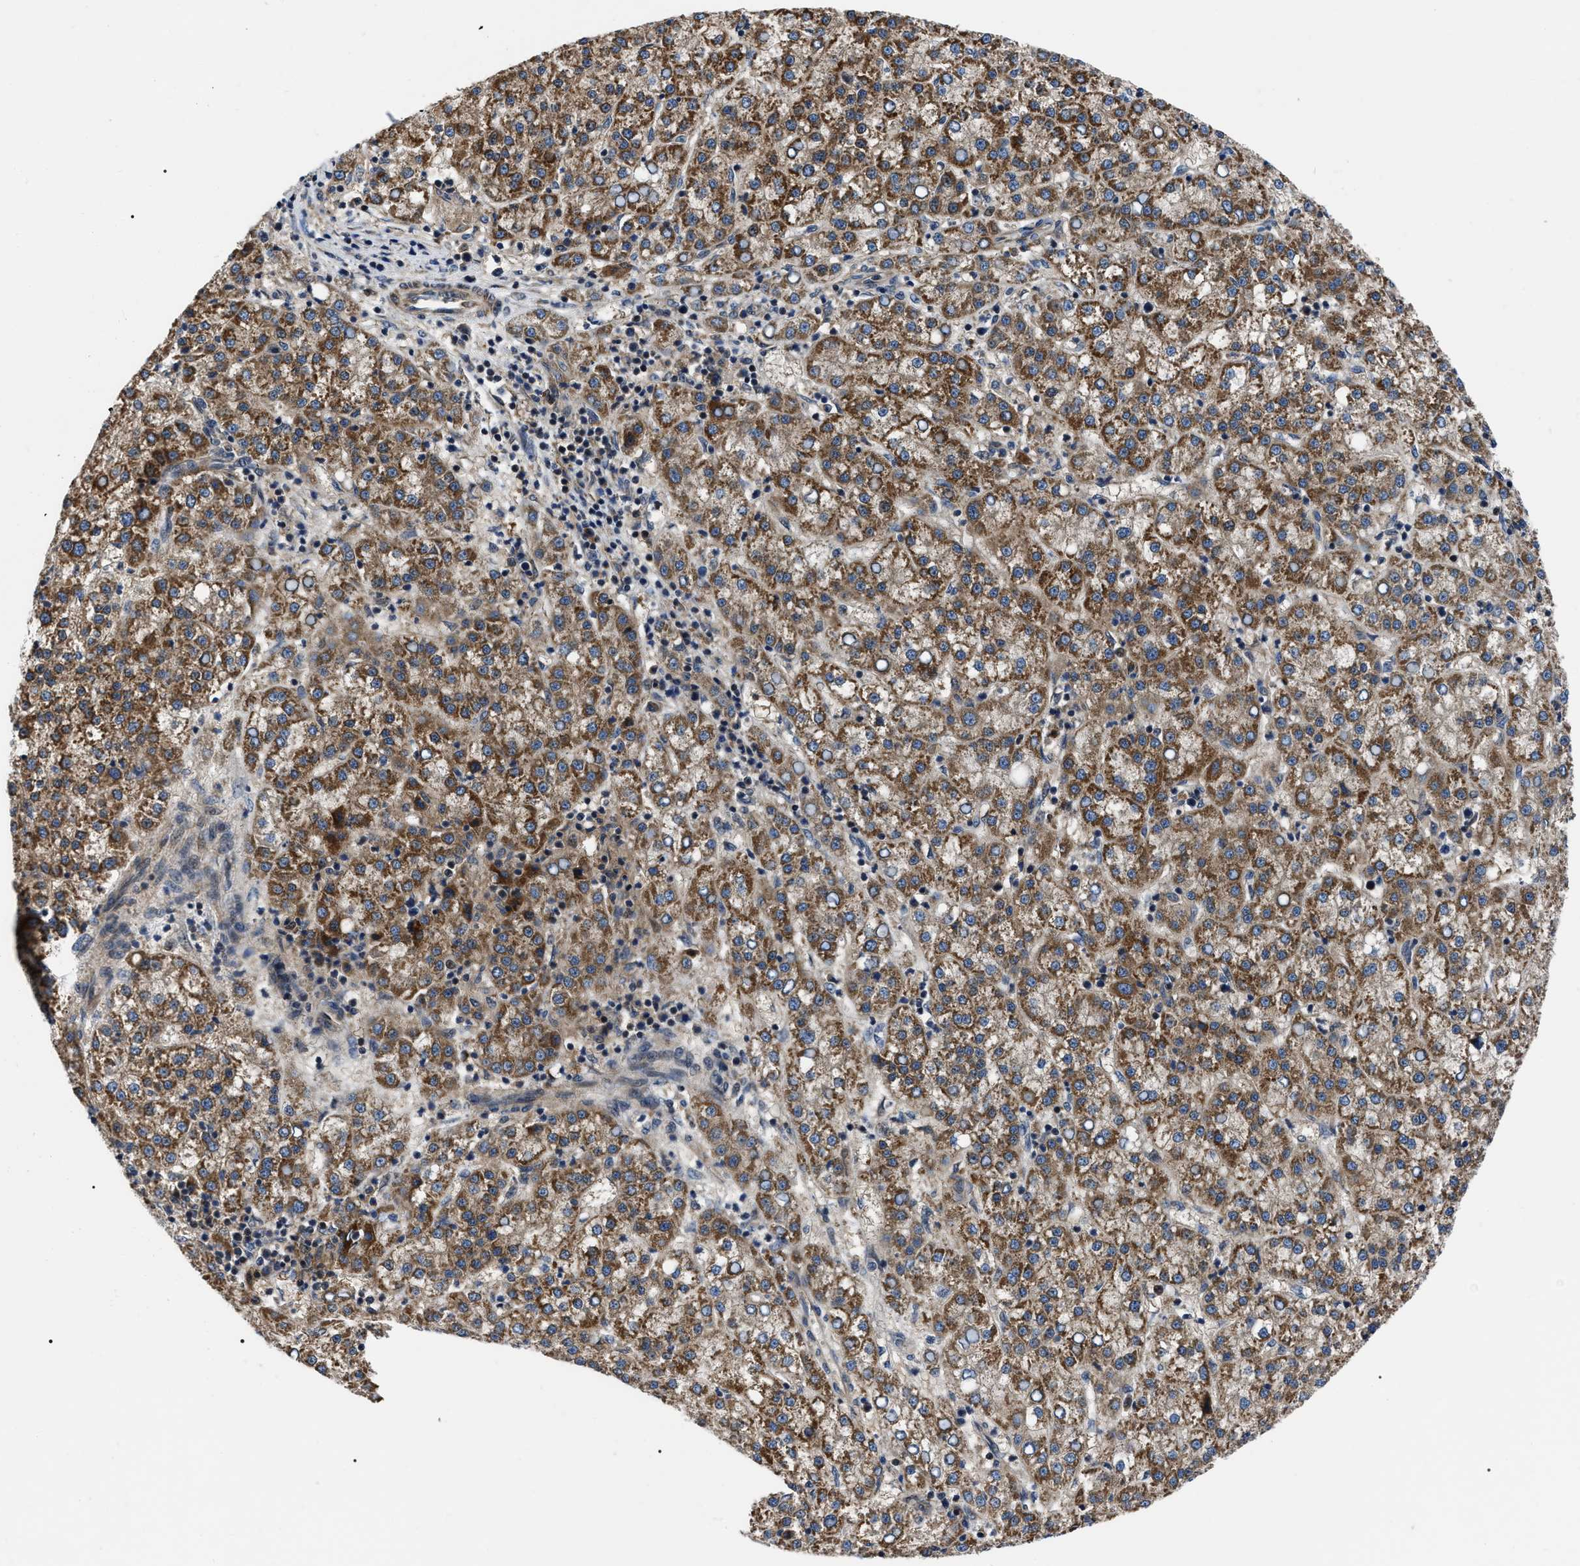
{"staining": {"intensity": "moderate", "quantity": ">75%", "location": "cytoplasmic/membranous"}, "tissue": "liver cancer", "cell_type": "Tumor cells", "image_type": "cancer", "snomed": [{"axis": "morphology", "description": "Carcinoma, Hepatocellular, NOS"}, {"axis": "topography", "description": "Liver"}], "caption": "An immunohistochemistry micrograph of tumor tissue is shown. Protein staining in brown shows moderate cytoplasmic/membranous positivity in liver cancer within tumor cells.", "gene": "PPWD1", "patient": {"sex": "female", "age": 58}}